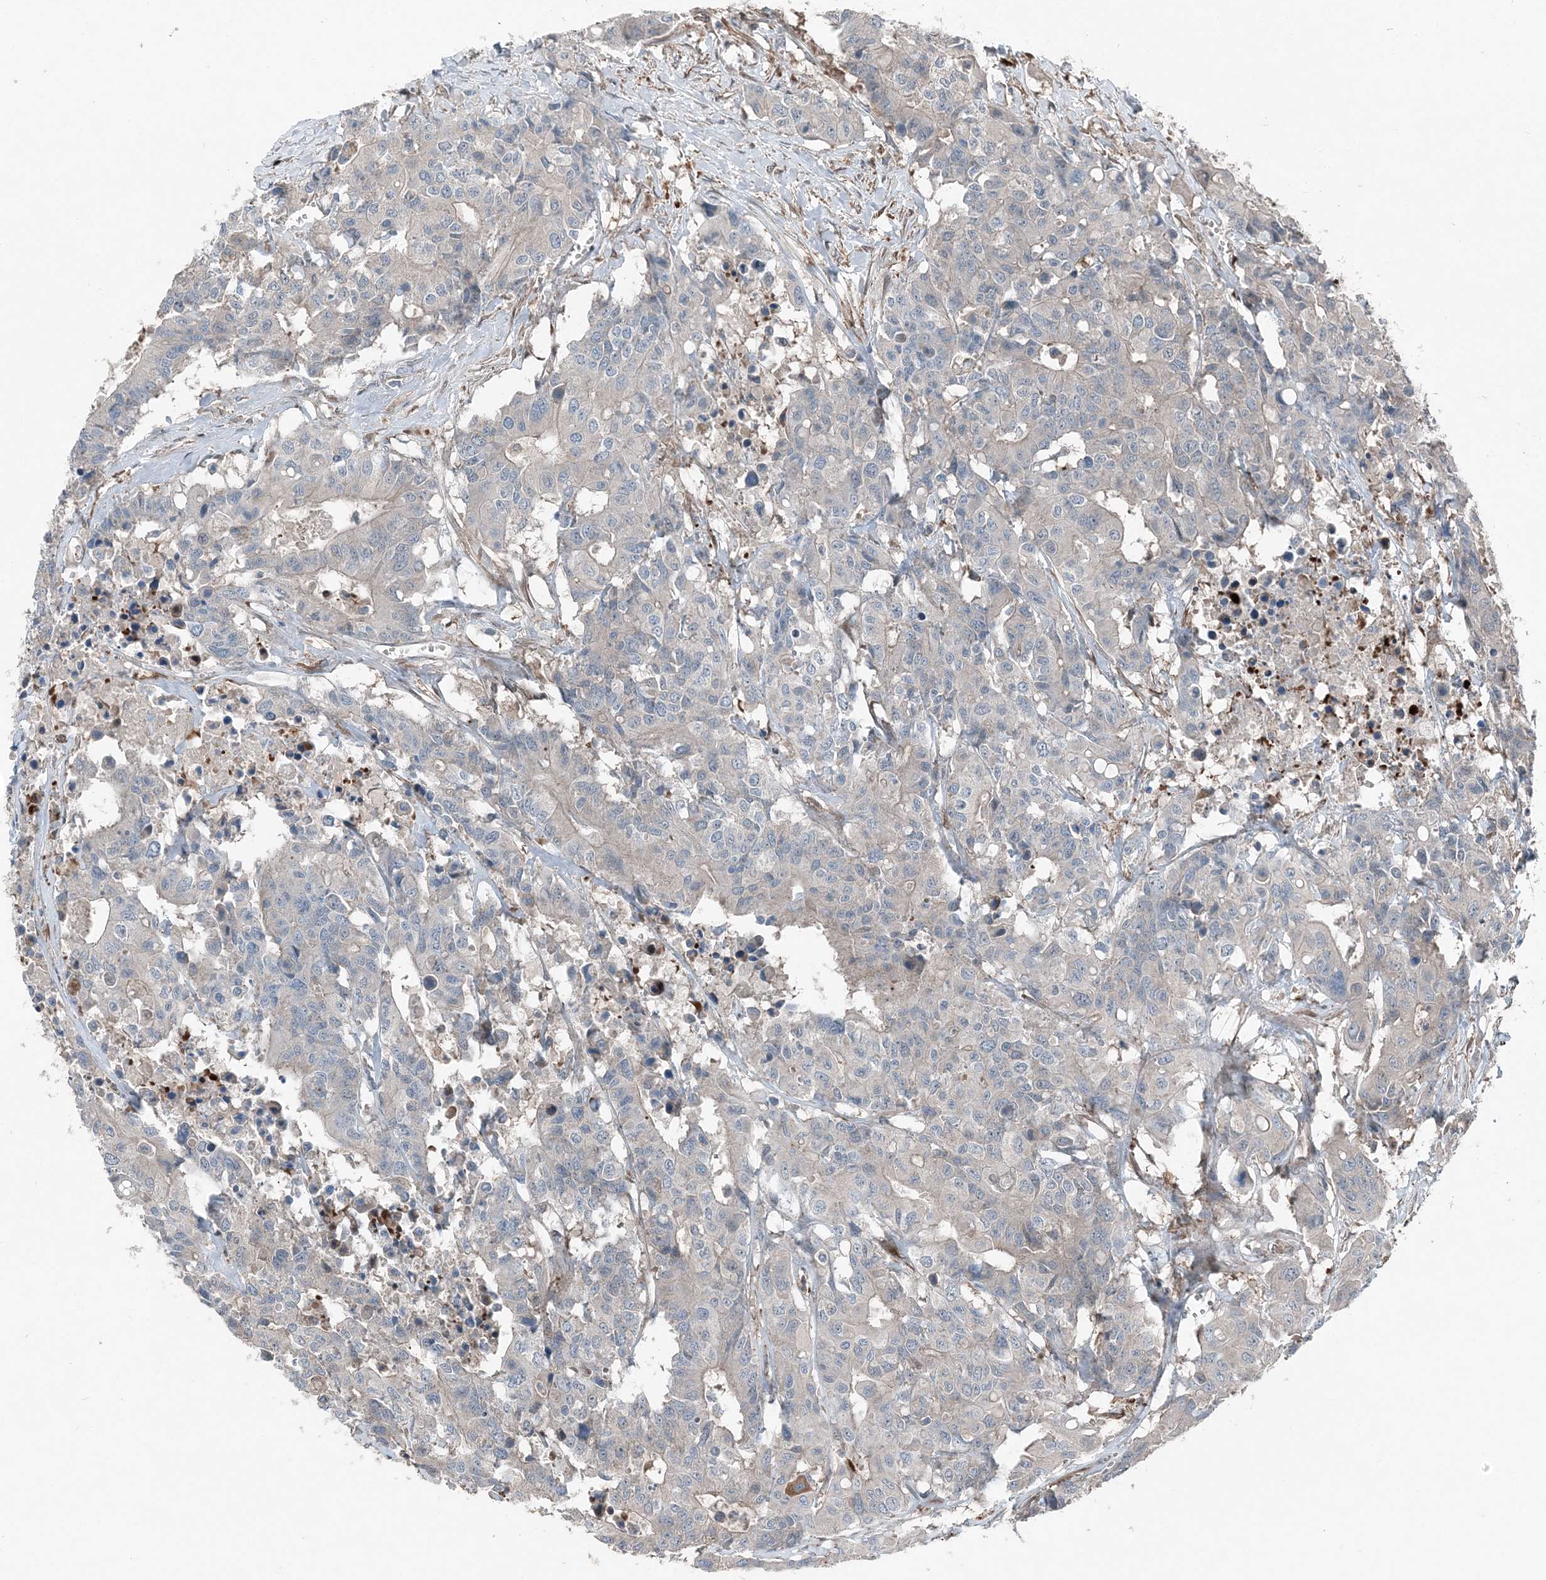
{"staining": {"intensity": "negative", "quantity": "none", "location": "none"}, "tissue": "colorectal cancer", "cell_type": "Tumor cells", "image_type": "cancer", "snomed": [{"axis": "morphology", "description": "Adenocarcinoma, NOS"}, {"axis": "topography", "description": "Colon"}], "caption": "Tumor cells are negative for protein expression in human colorectal cancer (adenocarcinoma).", "gene": "KY", "patient": {"sex": "male", "age": 77}}